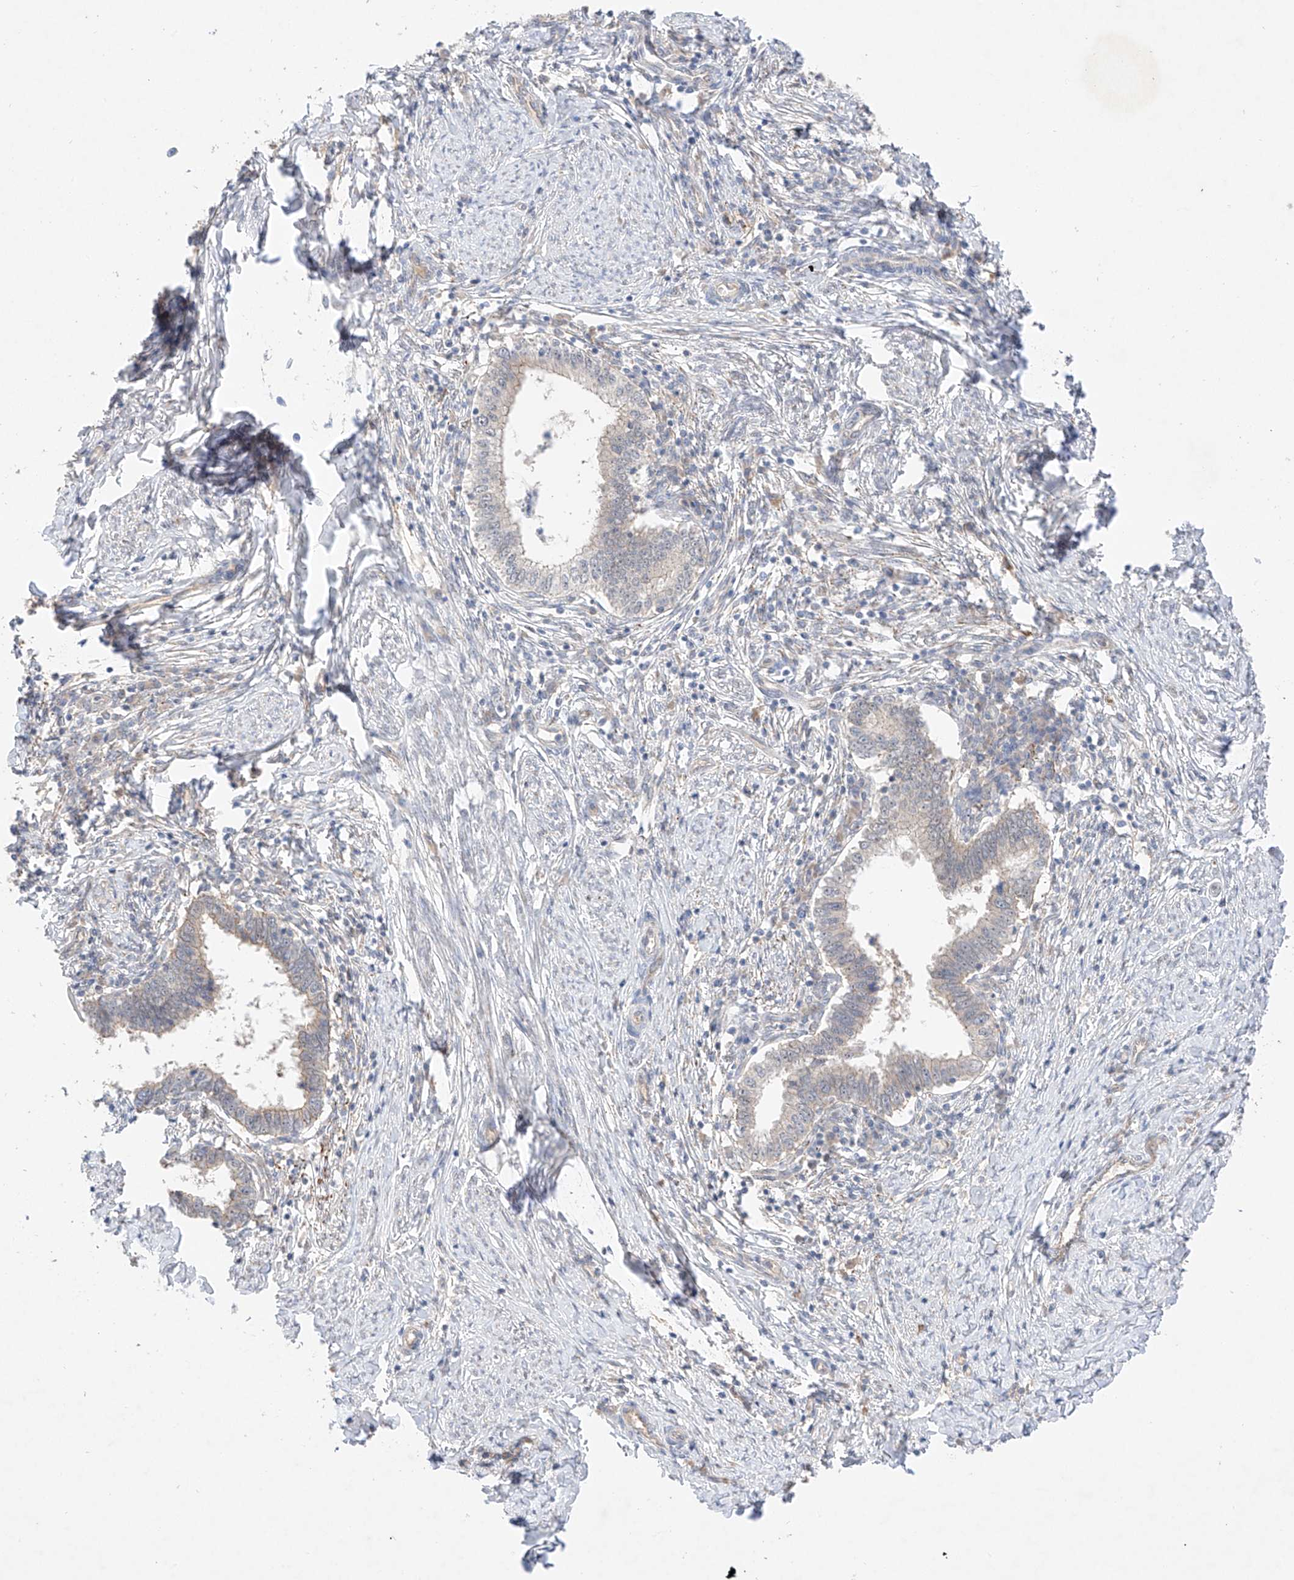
{"staining": {"intensity": "negative", "quantity": "none", "location": "none"}, "tissue": "cervical cancer", "cell_type": "Tumor cells", "image_type": "cancer", "snomed": [{"axis": "morphology", "description": "Adenocarcinoma, NOS"}, {"axis": "topography", "description": "Cervix"}], "caption": "Image shows no protein staining in tumor cells of adenocarcinoma (cervical) tissue.", "gene": "IL22RA2", "patient": {"sex": "female", "age": 36}}